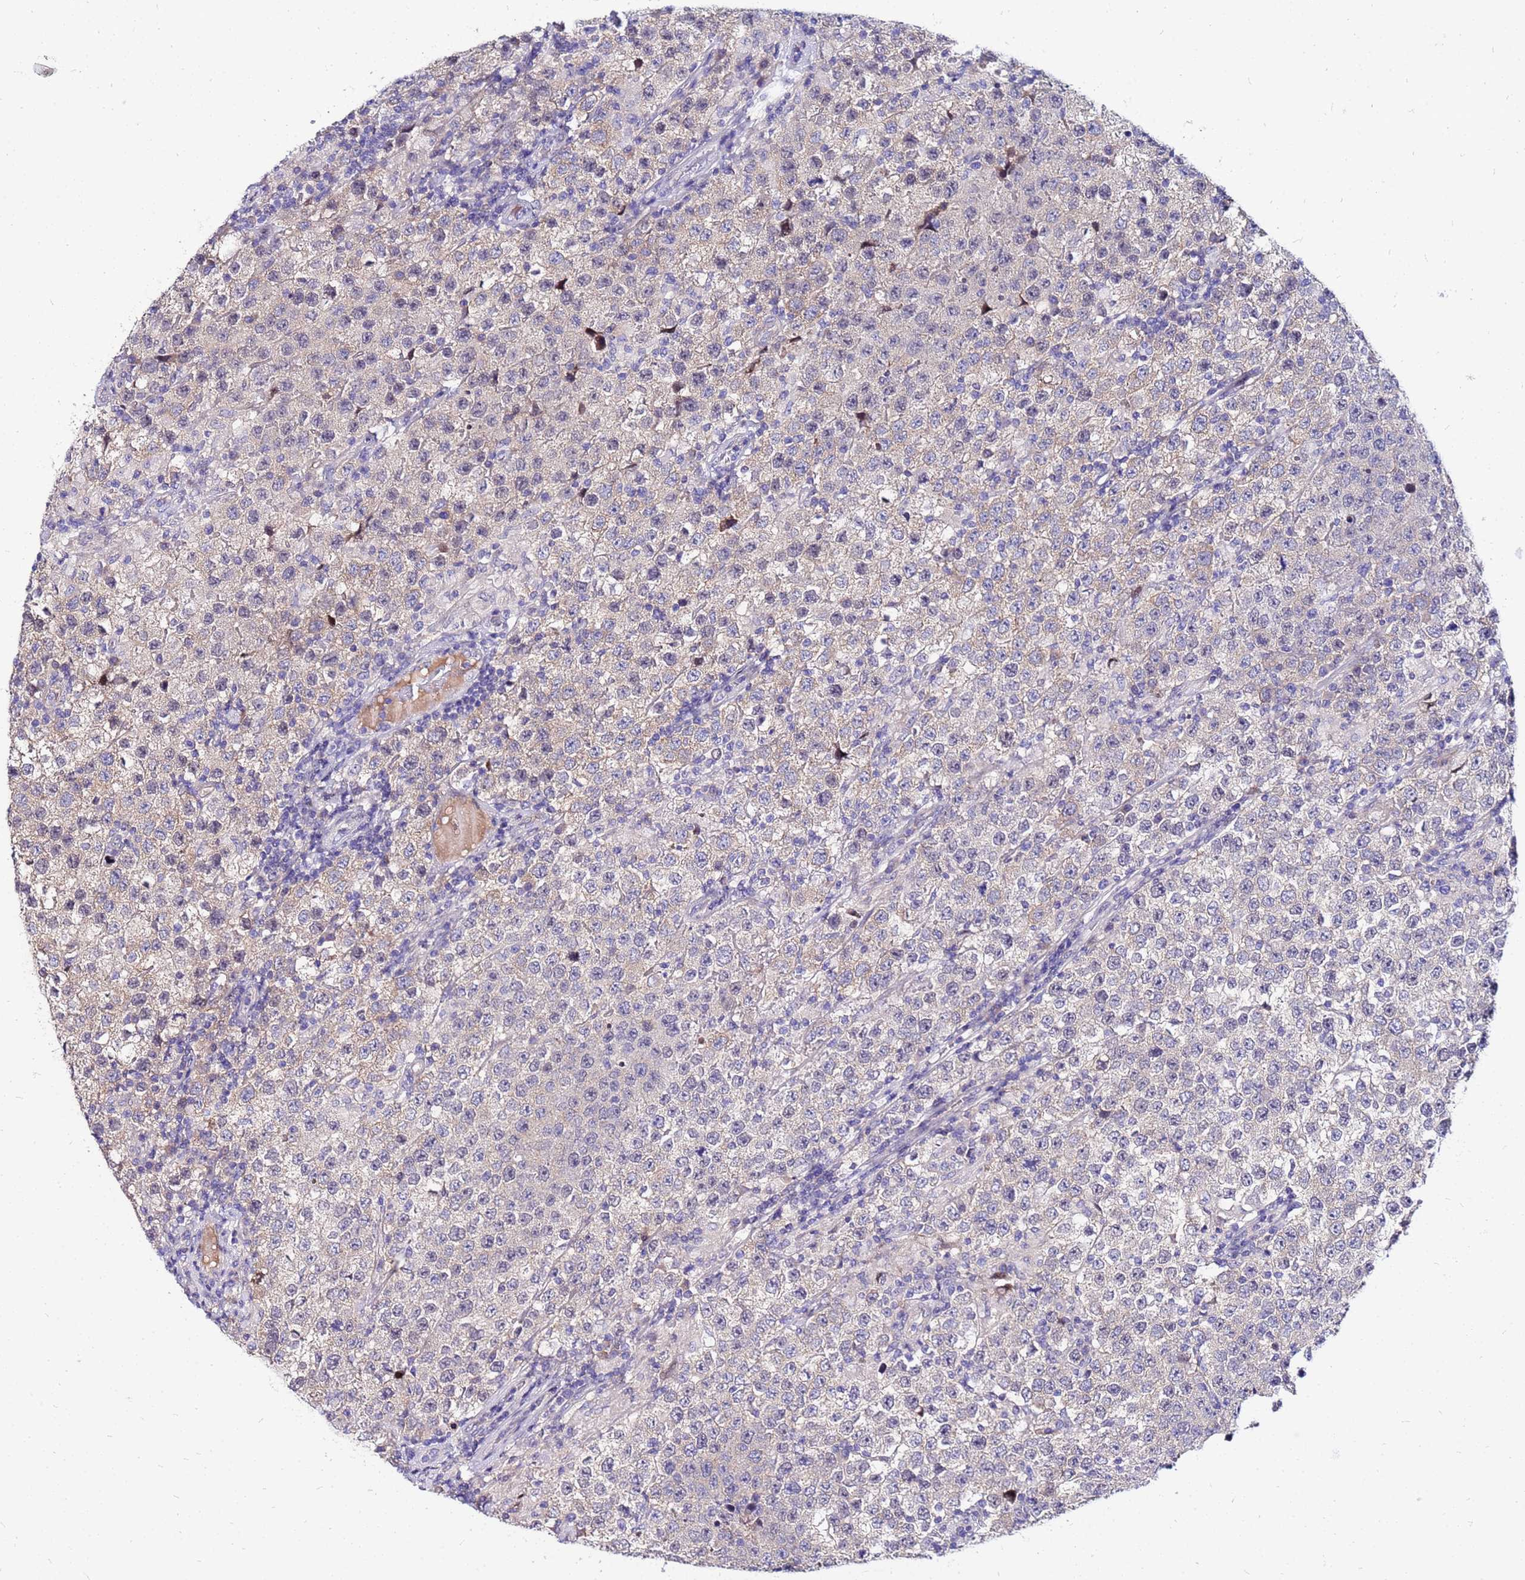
{"staining": {"intensity": "weak", "quantity": "<25%", "location": "cytoplasmic/membranous"}, "tissue": "testis cancer", "cell_type": "Tumor cells", "image_type": "cancer", "snomed": [{"axis": "morphology", "description": "Seminoma, NOS"}, {"axis": "morphology", "description": "Carcinoma, Embryonal, NOS"}, {"axis": "topography", "description": "Testis"}], "caption": "Testis seminoma was stained to show a protein in brown. There is no significant positivity in tumor cells.", "gene": "ARHGEF5", "patient": {"sex": "male", "age": 41}}